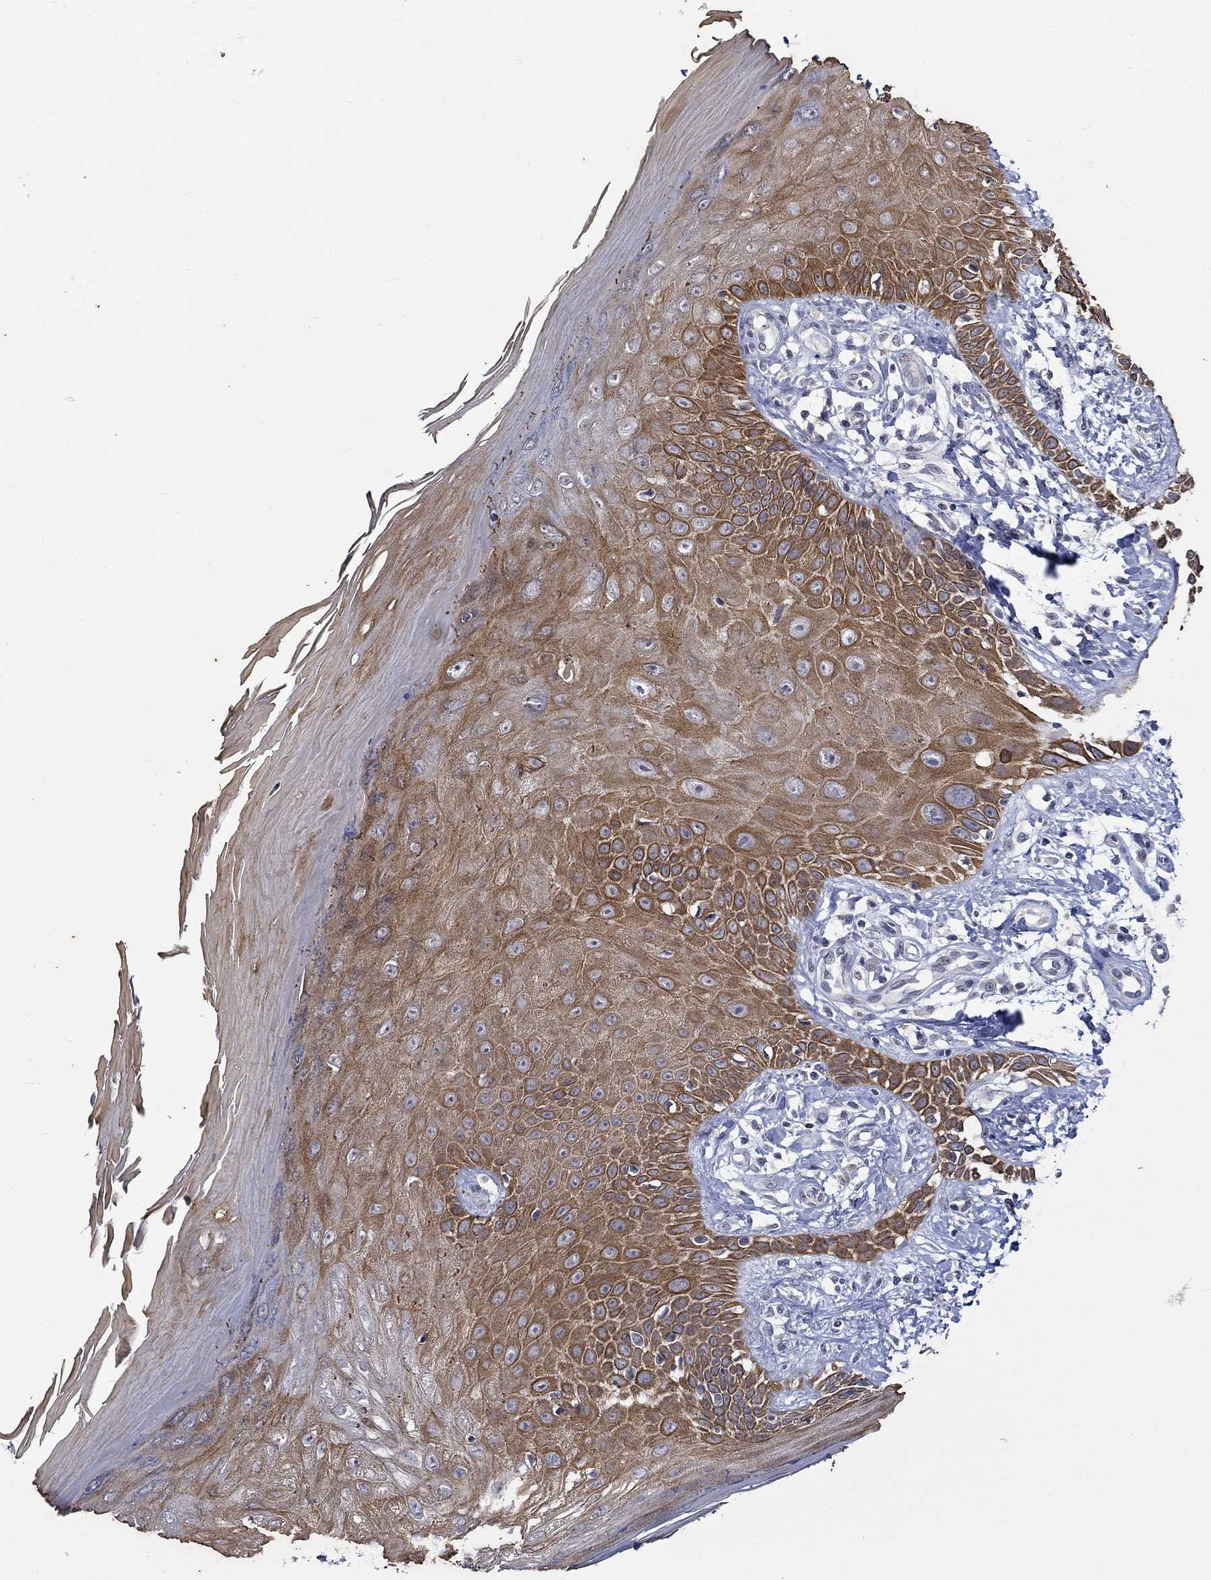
{"staining": {"intensity": "negative", "quantity": "none", "location": "none"}, "tissue": "skin", "cell_type": "Fibroblasts", "image_type": "normal", "snomed": [{"axis": "morphology", "description": "Normal tissue, NOS"}, {"axis": "morphology", "description": "Inflammation, NOS"}, {"axis": "morphology", "description": "Fibrosis, NOS"}, {"axis": "topography", "description": "Skin"}], "caption": "Protein analysis of normal skin displays no significant expression in fibroblasts.", "gene": "DDX3Y", "patient": {"sex": "male", "age": 71}}